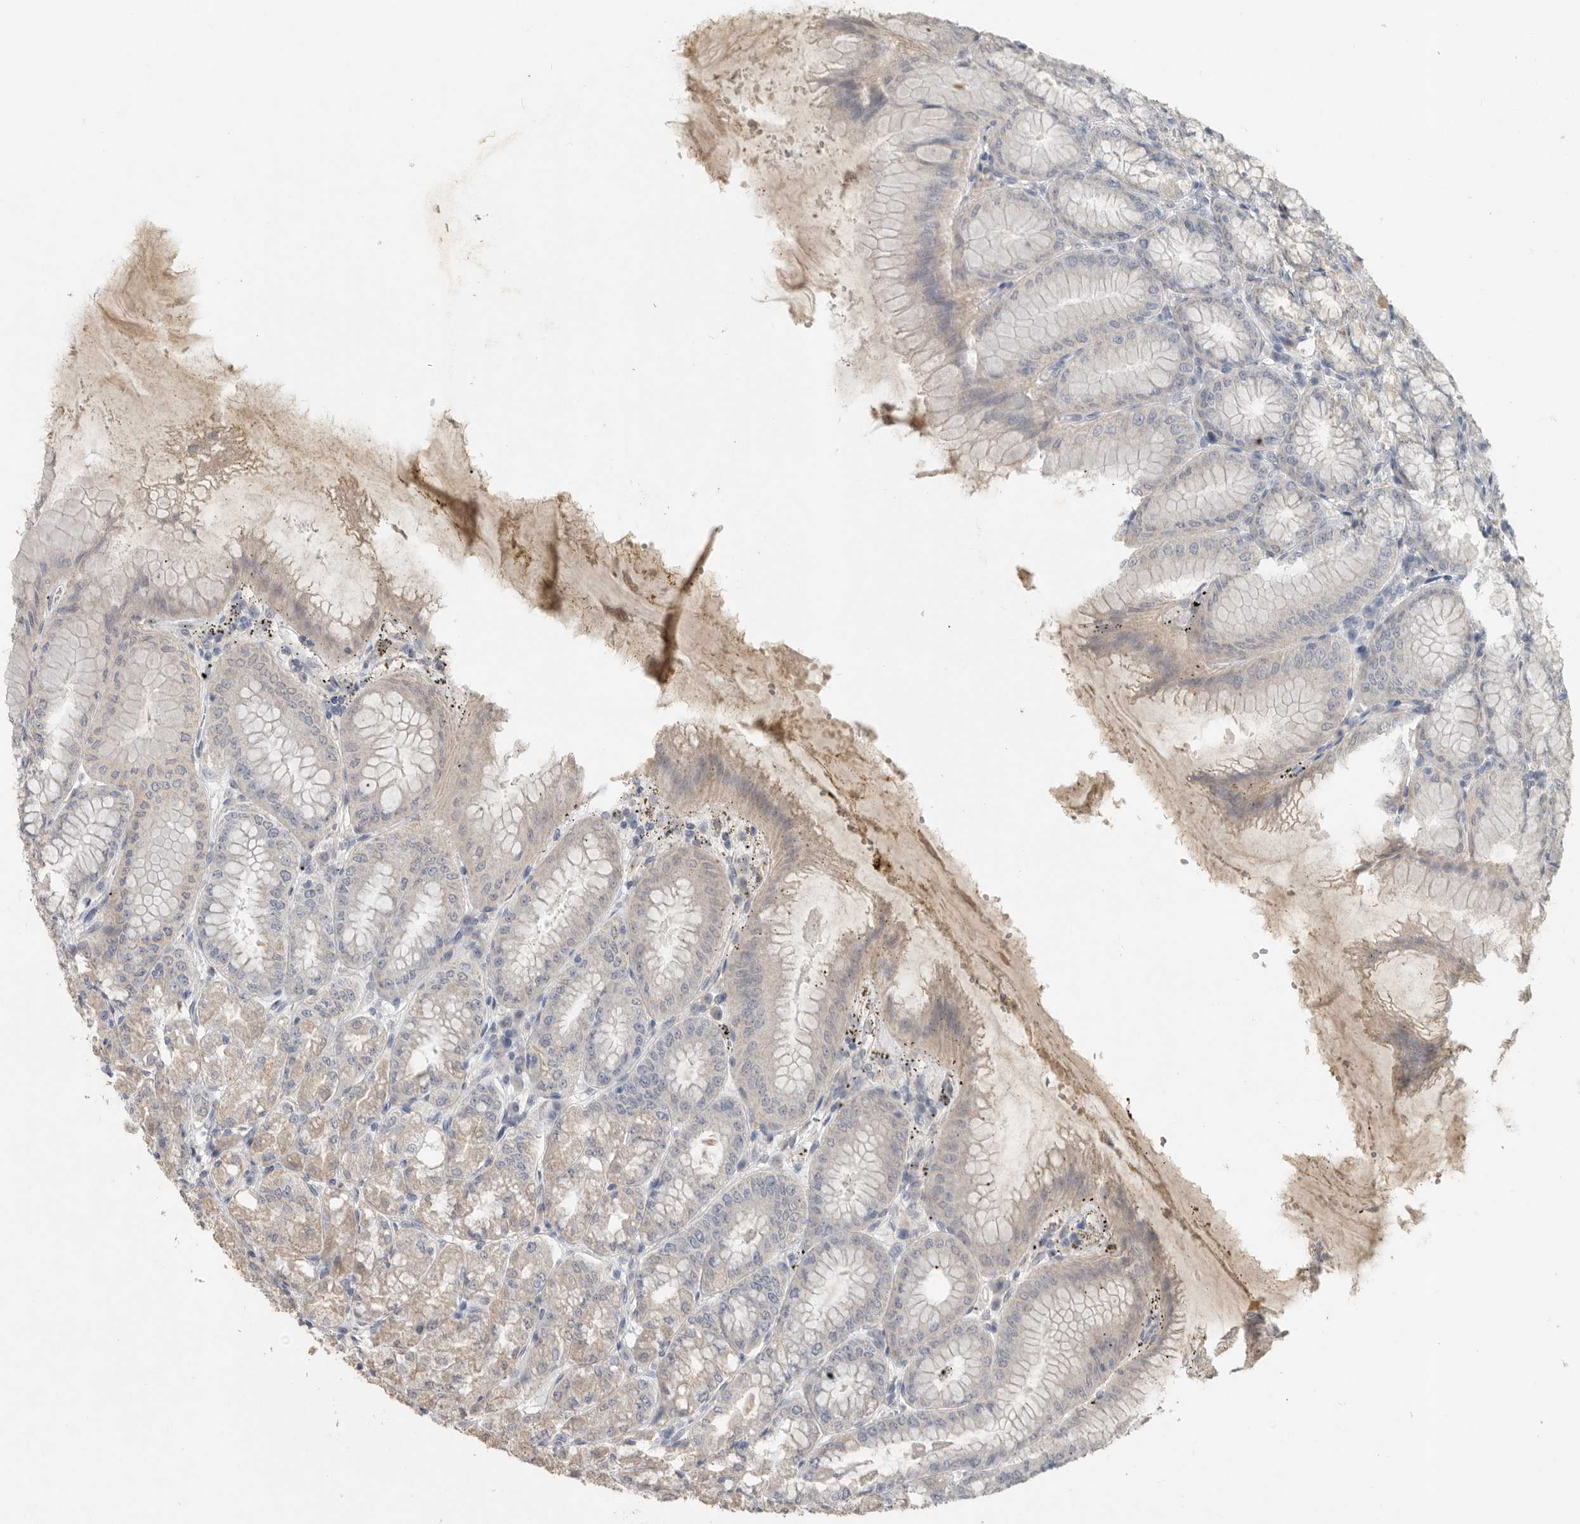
{"staining": {"intensity": "weak", "quantity": "<25%", "location": "cytoplasmic/membranous"}, "tissue": "stomach", "cell_type": "Glandular cells", "image_type": "normal", "snomed": [{"axis": "morphology", "description": "Normal tissue, NOS"}, {"axis": "topography", "description": "Stomach, lower"}], "caption": "Protein analysis of normal stomach reveals no significant positivity in glandular cells.", "gene": "REG4", "patient": {"sex": "male", "age": 71}}